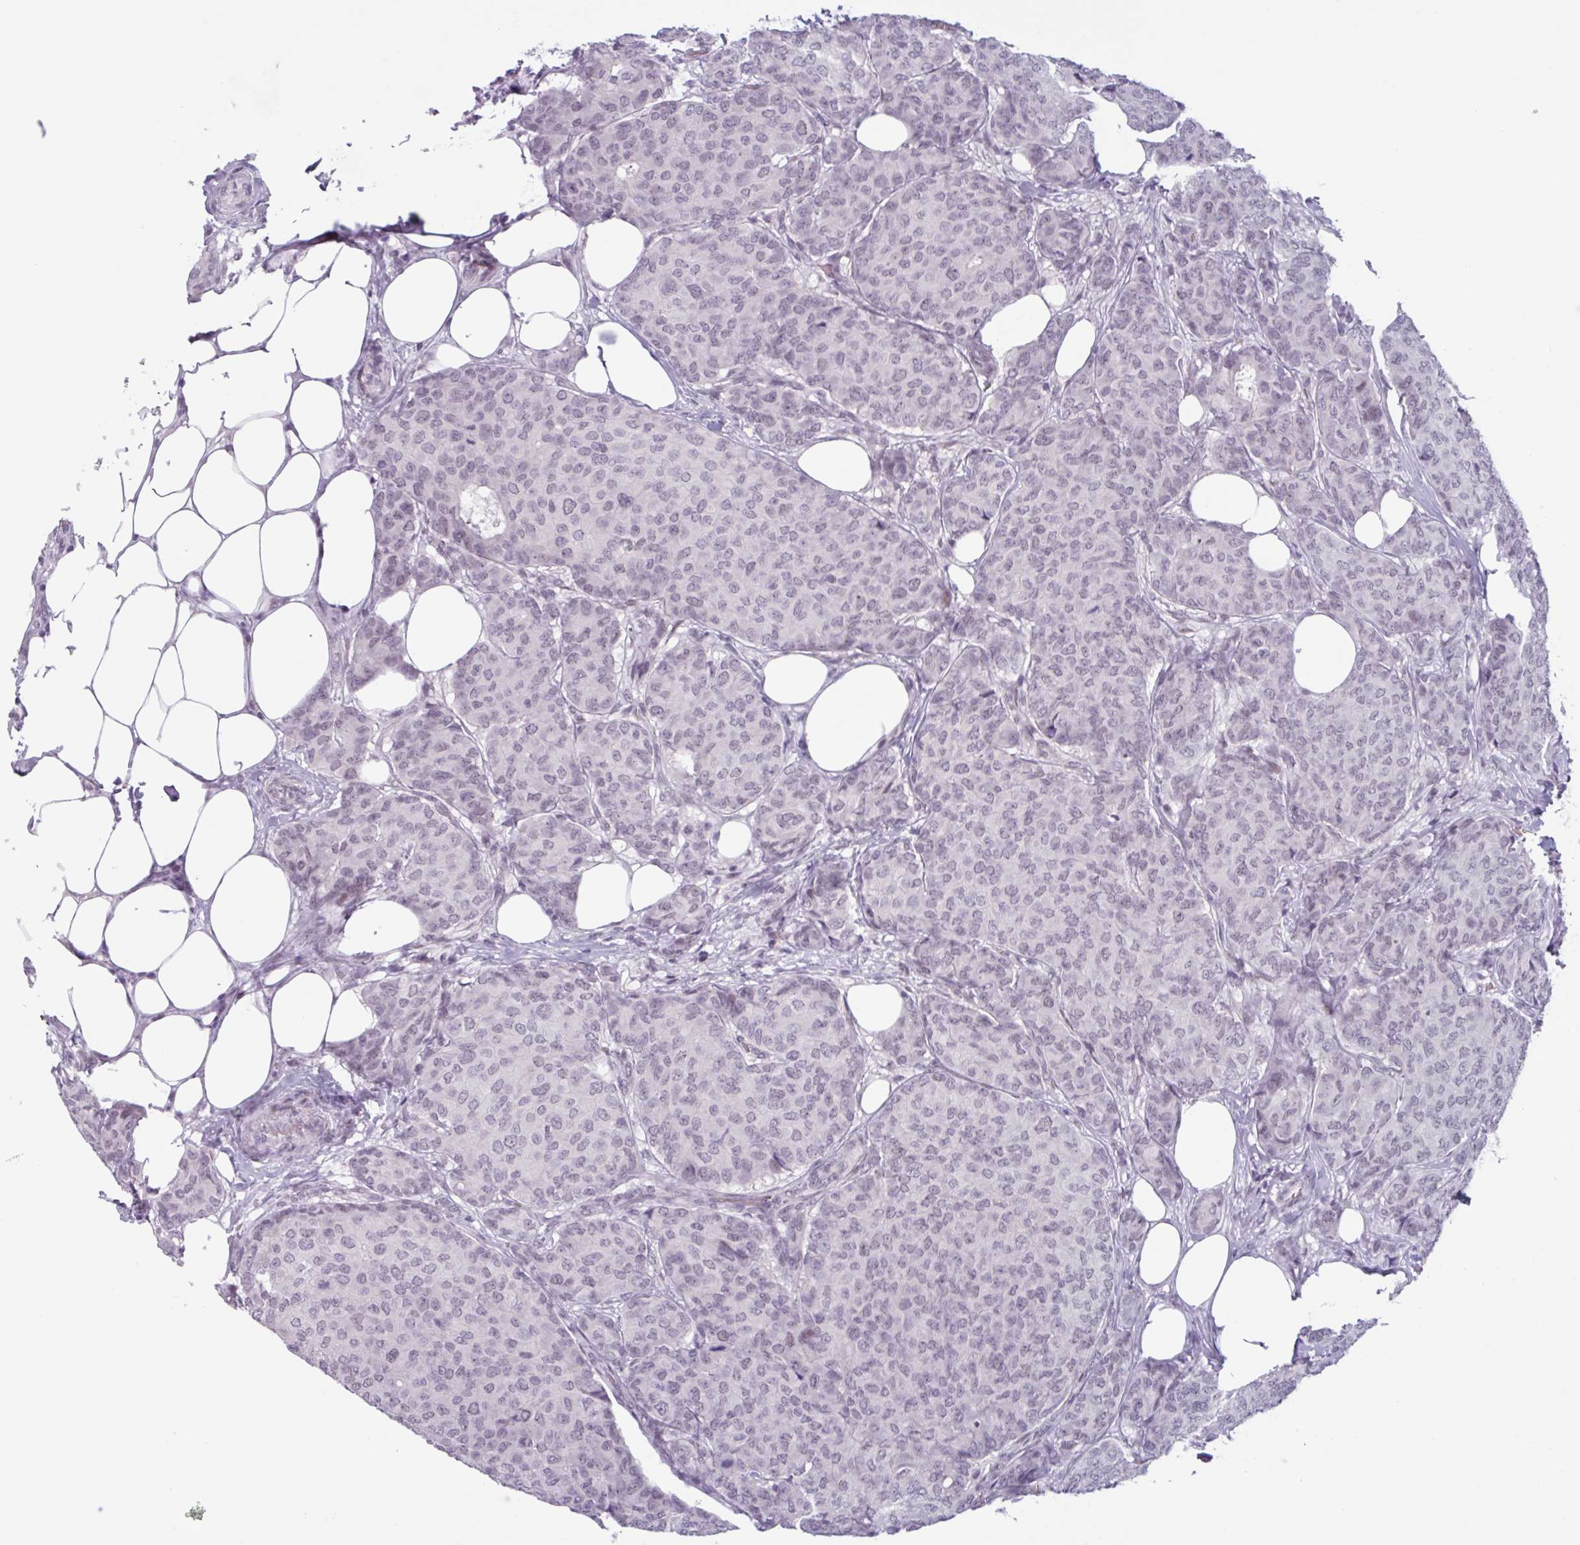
{"staining": {"intensity": "negative", "quantity": "none", "location": "none"}, "tissue": "breast cancer", "cell_type": "Tumor cells", "image_type": "cancer", "snomed": [{"axis": "morphology", "description": "Duct carcinoma"}, {"axis": "topography", "description": "Breast"}], "caption": "Tumor cells are negative for brown protein staining in invasive ductal carcinoma (breast). The staining is performed using DAB (3,3'-diaminobenzidine) brown chromogen with nuclei counter-stained in using hematoxylin.", "gene": "ZNF575", "patient": {"sex": "female", "age": 75}}